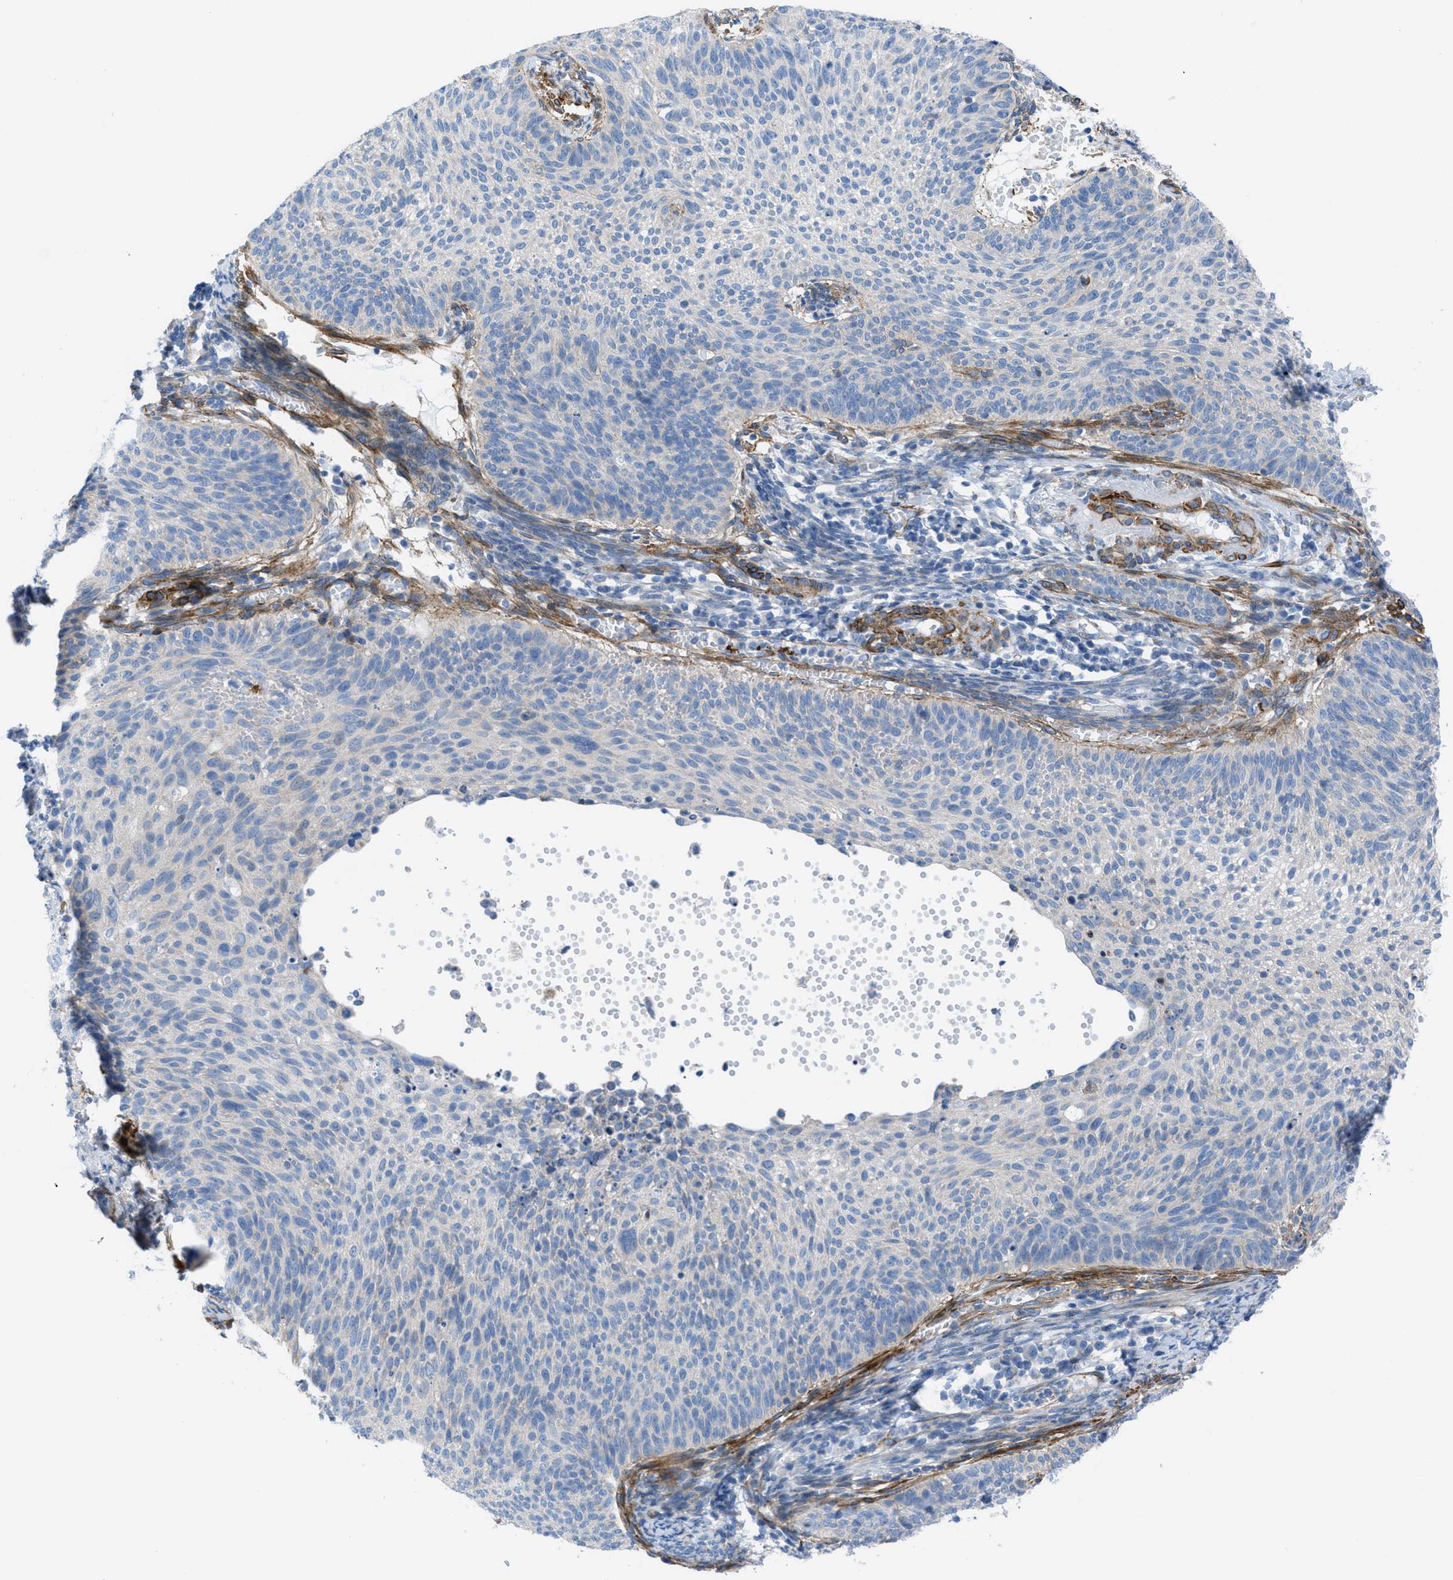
{"staining": {"intensity": "negative", "quantity": "none", "location": "none"}, "tissue": "cervical cancer", "cell_type": "Tumor cells", "image_type": "cancer", "snomed": [{"axis": "morphology", "description": "Squamous cell carcinoma, NOS"}, {"axis": "topography", "description": "Cervix"}], "caption": "Tumor cells are negative for brown protein staining in cervical cancer.", "gene": "KCNH7", "patient": {"sex": "female", "age": 70}}